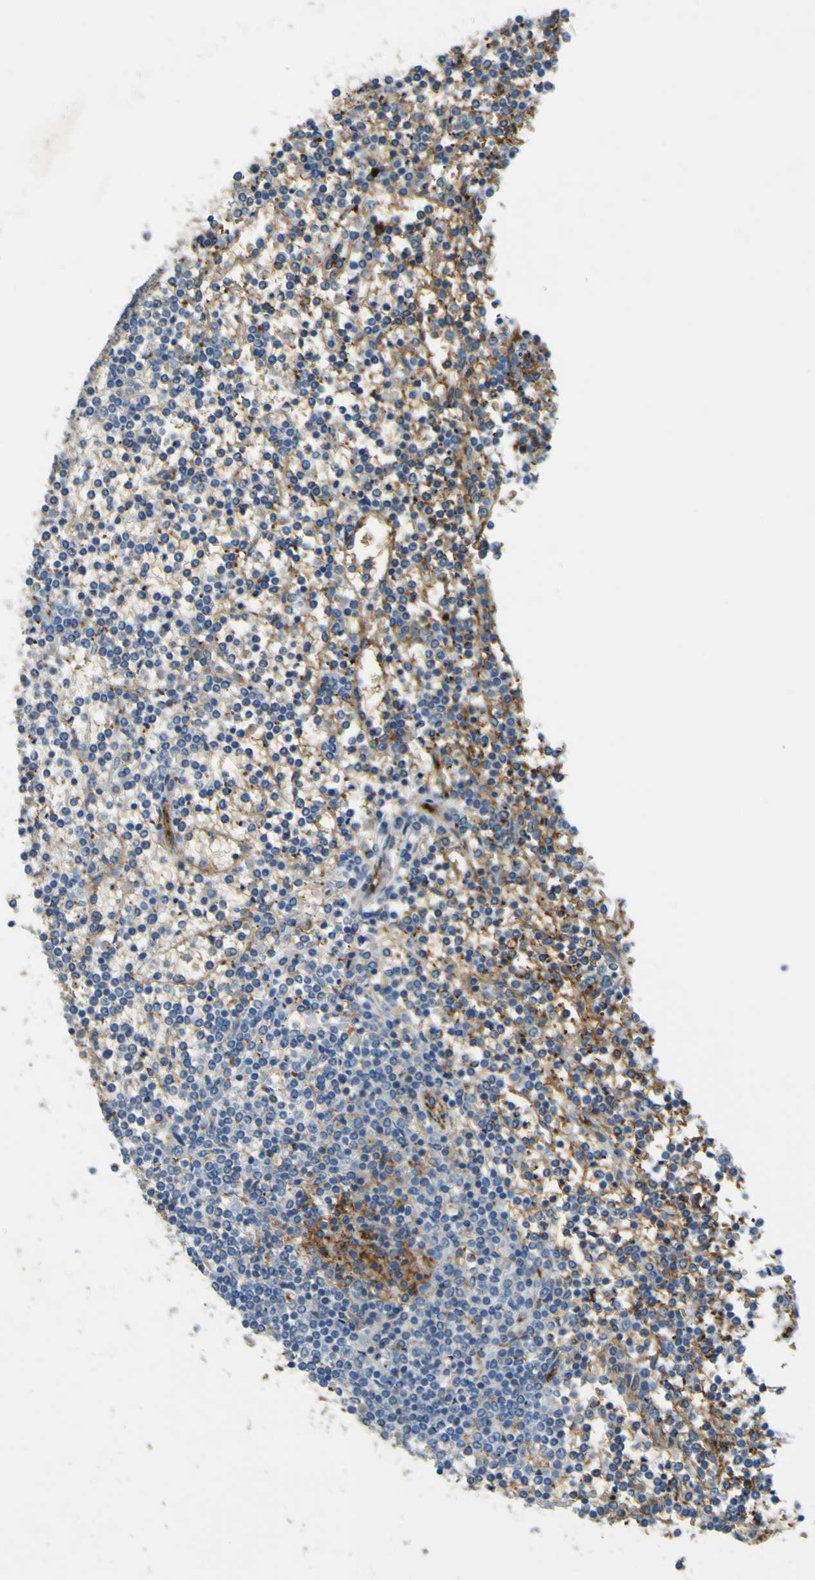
{"staining": {"intensity": "moderate", "quantity": "25%-75%", "location": "cytoplasmic/membranous"}, "tissue": "lymphoma", "cell_type": "Tumor cells", "image_type": "cancer", "snomed": [{"axis": "morphology", "description": "Malignant lymphoma, non-Hodgkin's type, Low grade"}, {"axis": "topography", "description": "Spleen"}], "caption": "This image shows IHC staining of low-grade malignant lymphoma, non-Hodgkin's type, with medium moderate cytoplasmic/membranous positivity in about 25%-75% of tumor cells.", "gene": "PLXDC1", "patient": {"sex": "female", "age": 19}}